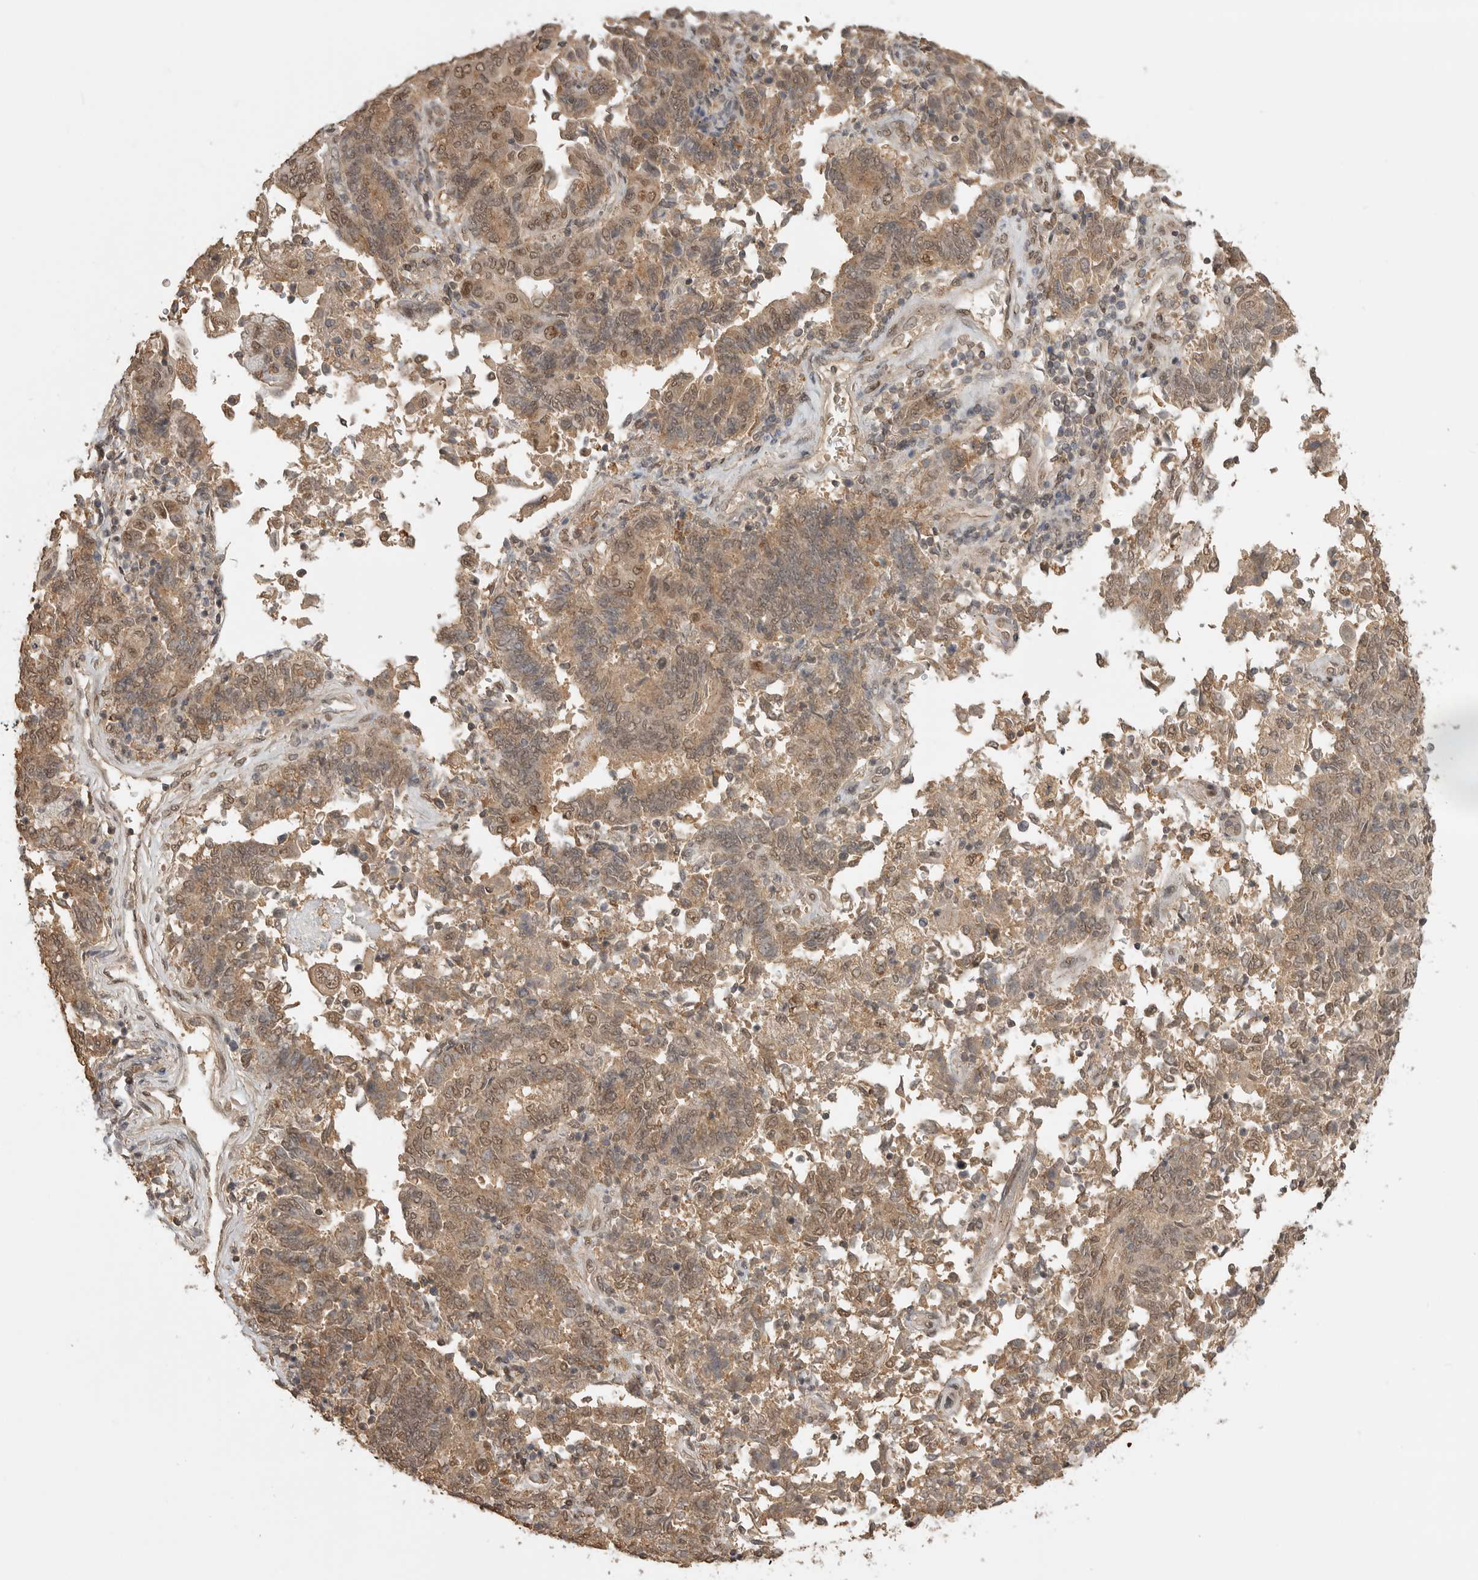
{"staining": {"intensity": "moderate", "quantity": ">75%", "location": "cytoplasmic/membranous,nuclear"}, "tissue": "endometrial cancer", "cell_type": "Tumor cells", "image_type": "cancer", "snomed": [{"axis": "morphology", "description": "Adenocarcinoma, NOS"}, {"axis": "topography", "description": "Endometrium"}], "caption": "Immunohistochemical staining of human adenocarcinoma (endometrial) demonstrates moderate cytoplasmic/membranous and nuclear protein positivity in approximately >75% of tumor cells.", "gene": "ASPSCR1", "patient": {"sex": "female", "age": 80}}